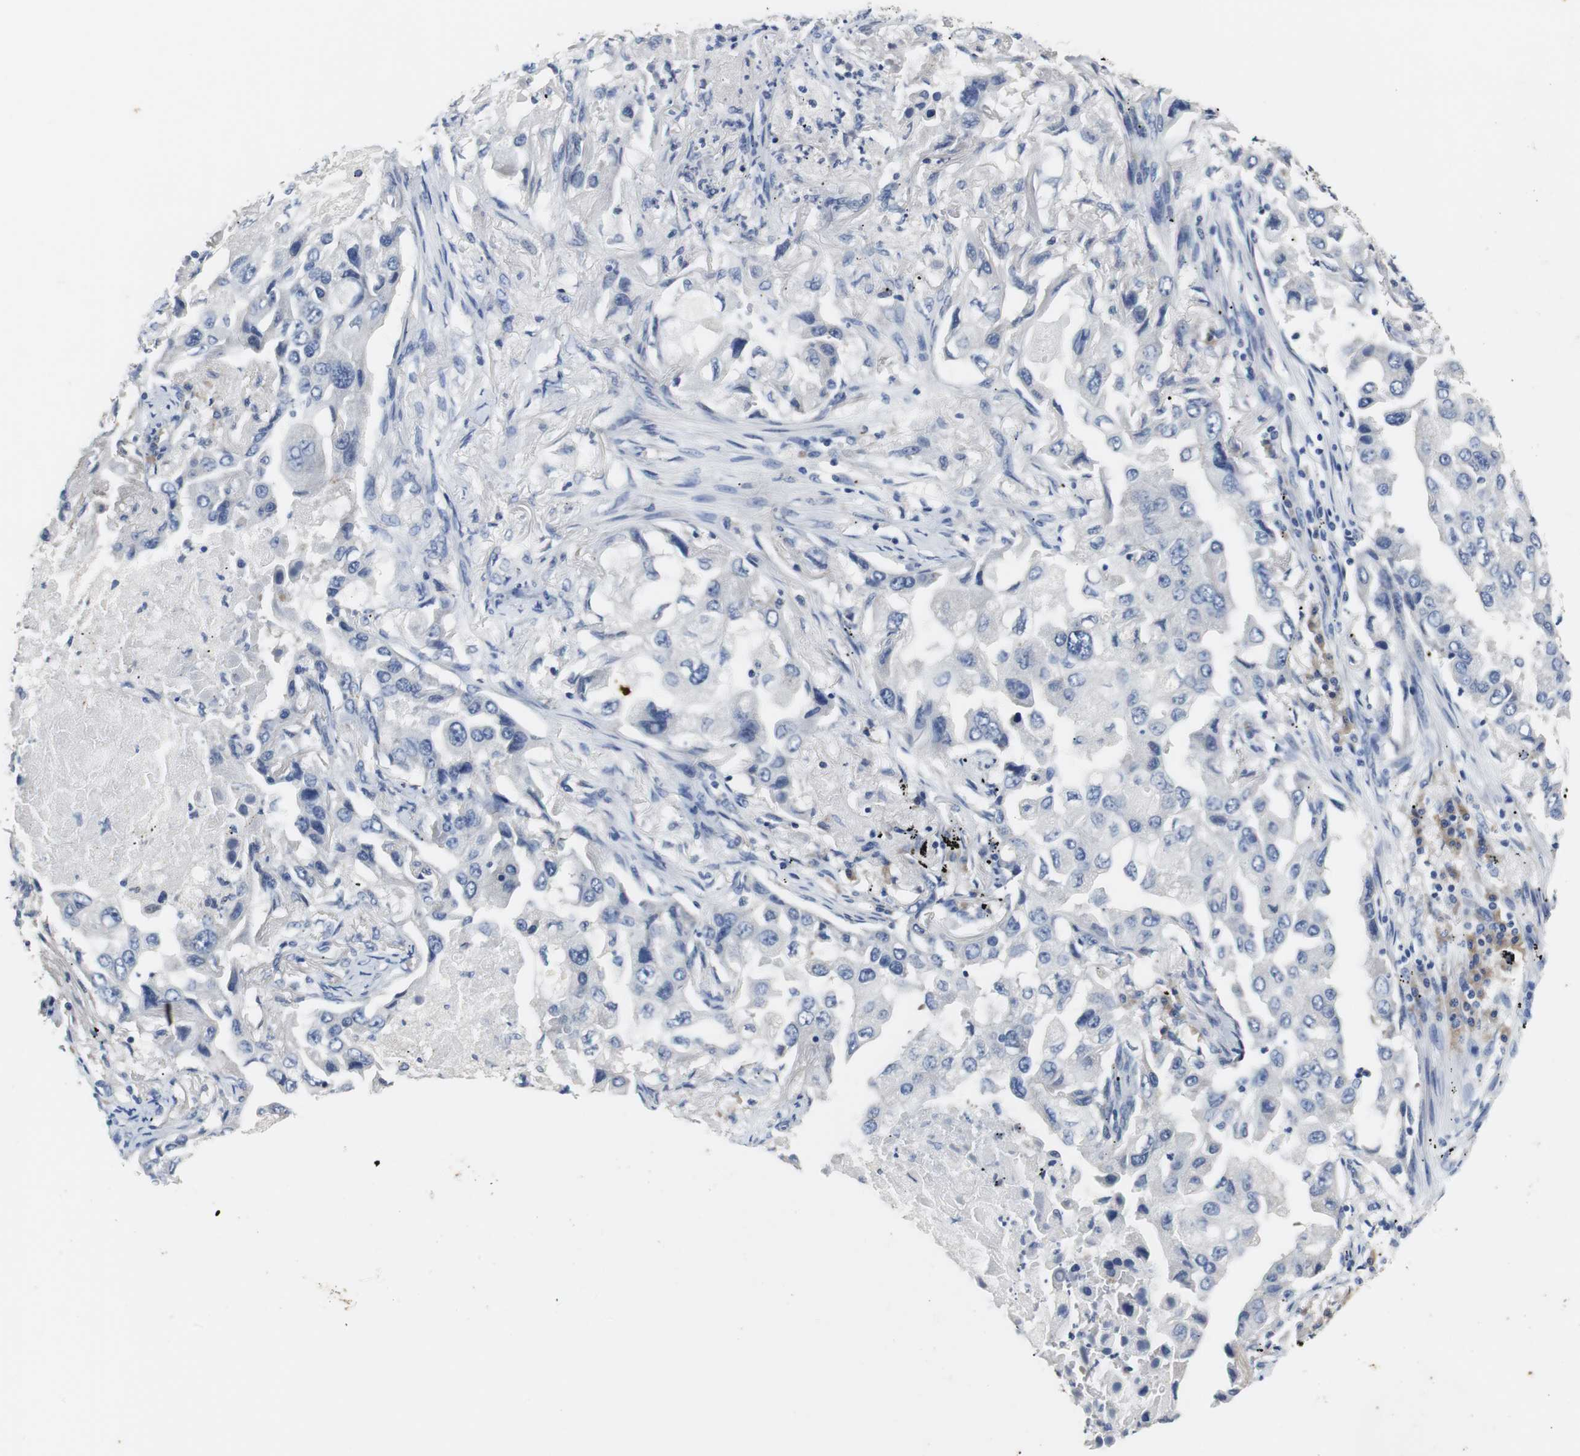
{"staining": {"intensity": "negative", "quantity": "none", "location": "none"}, "tissue": "lung cancer", "cell_type": "Tumor cells", "image_type": "cancer", "snomed": [{"axis": "morphology", "description": "Adenocarcinoma, NOS"}, {"axis": "topography", "description": "Lung"}], "caption": "Human lung cancer (adenocarcinoma) stained for a protein using immunohistochemistry (IHC) displays no staining in tumor cells.", "gene": "PCK1", "patient": {"sex": "female", "age": 65}}